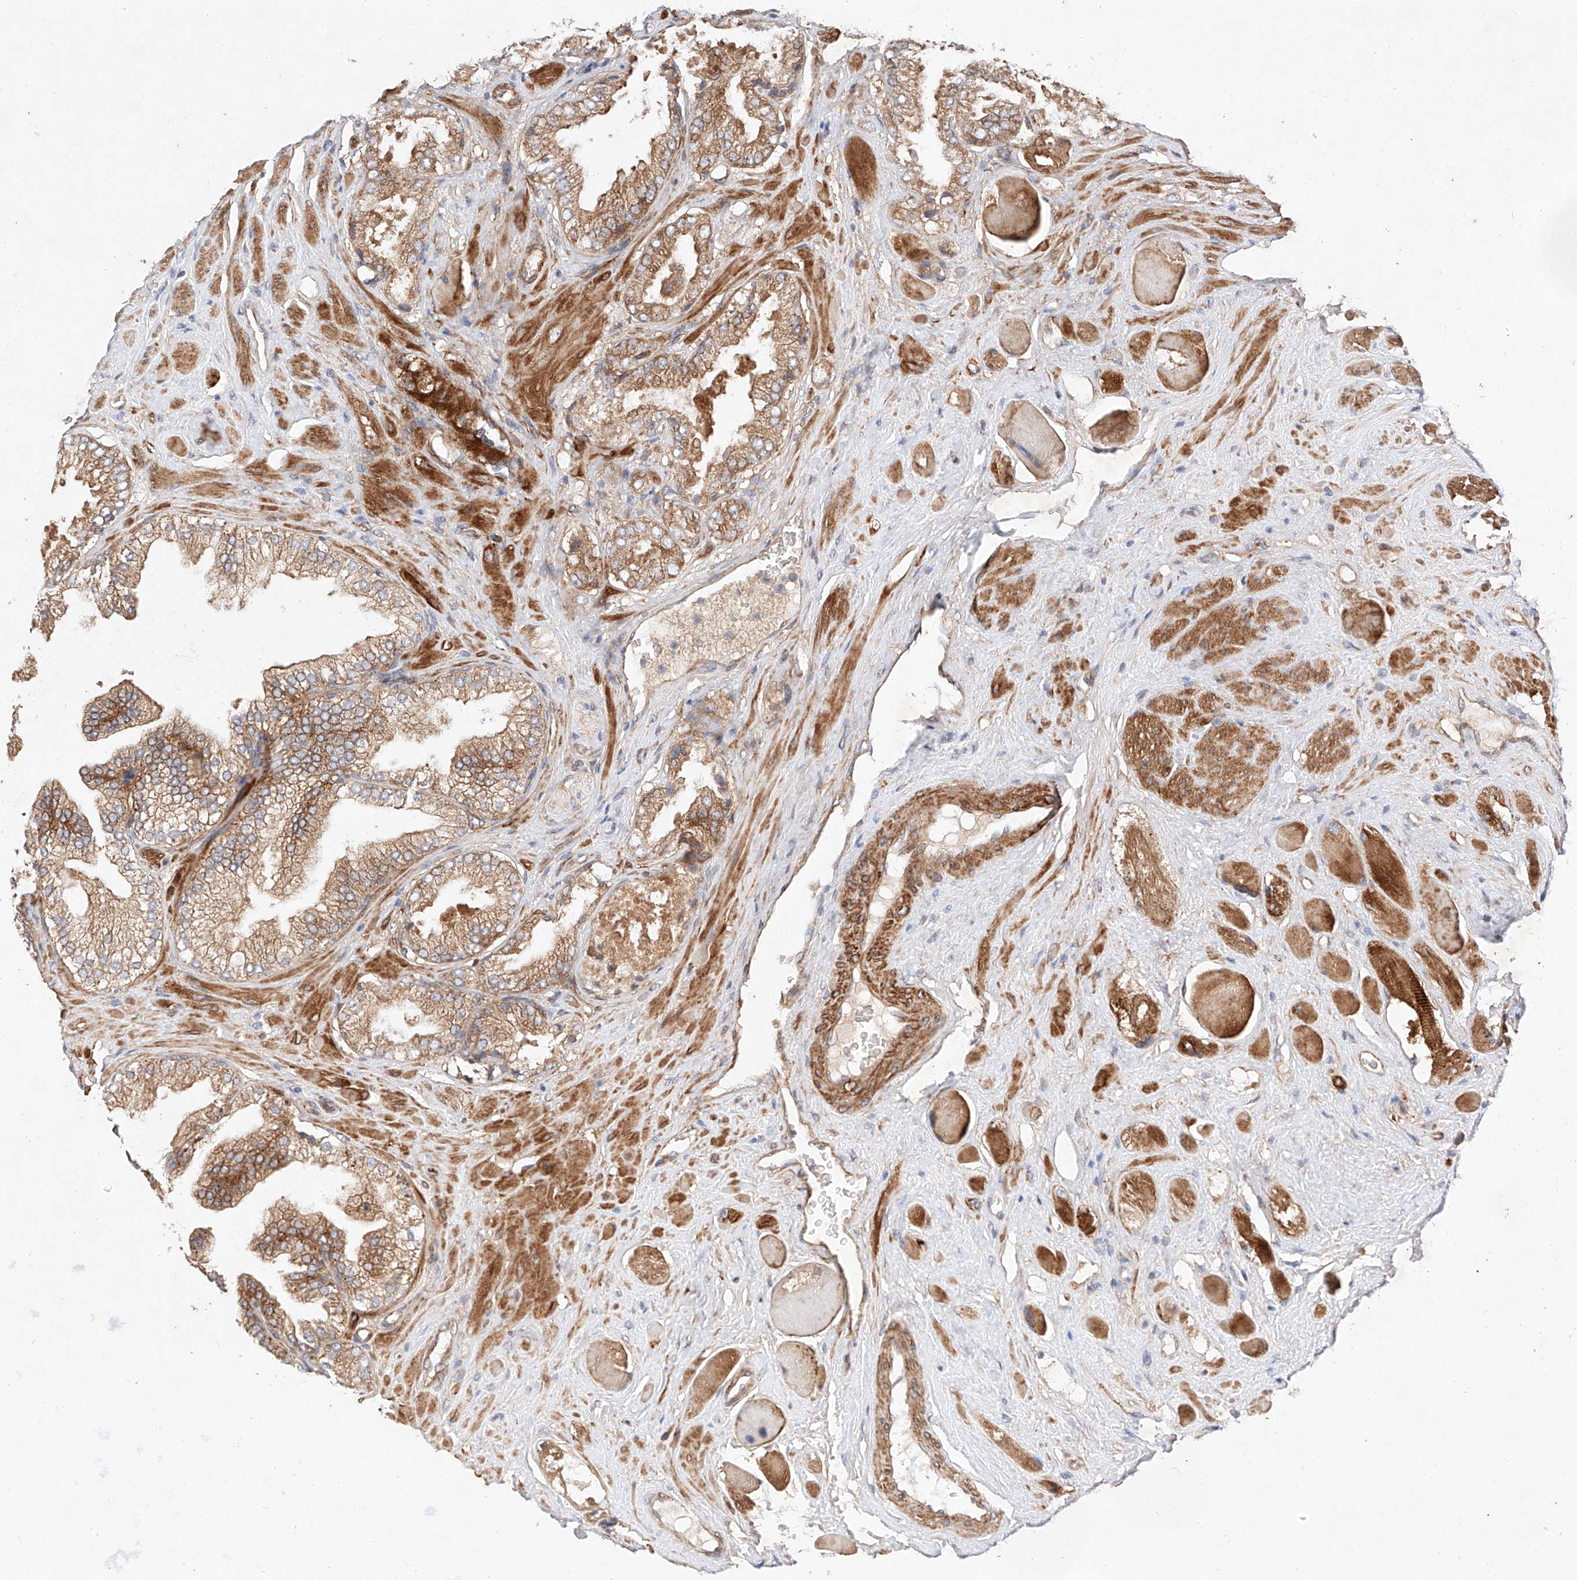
{"staining": {"intensity": "moderate", "quantity": ">75%", "location": "cytoplasmic/membranous"}, "tissue": "prostate cancer", "cell_type": "Tumor cells", "image_type": "cancer", "snomed": [{"axis": "morphology", "description": "Adenocarcinoma, High grade"}, {"axis": "topography", "description": "Prostate"}], "caption": "This is a micrograph of immunohistochemistry (IHC) staining of prostate cancer, which shows moderate expression in the cytoplasmic/membranous of tumor cells.", "gene": "RAB23", "patient": {"sex": "male", "age": 58}}